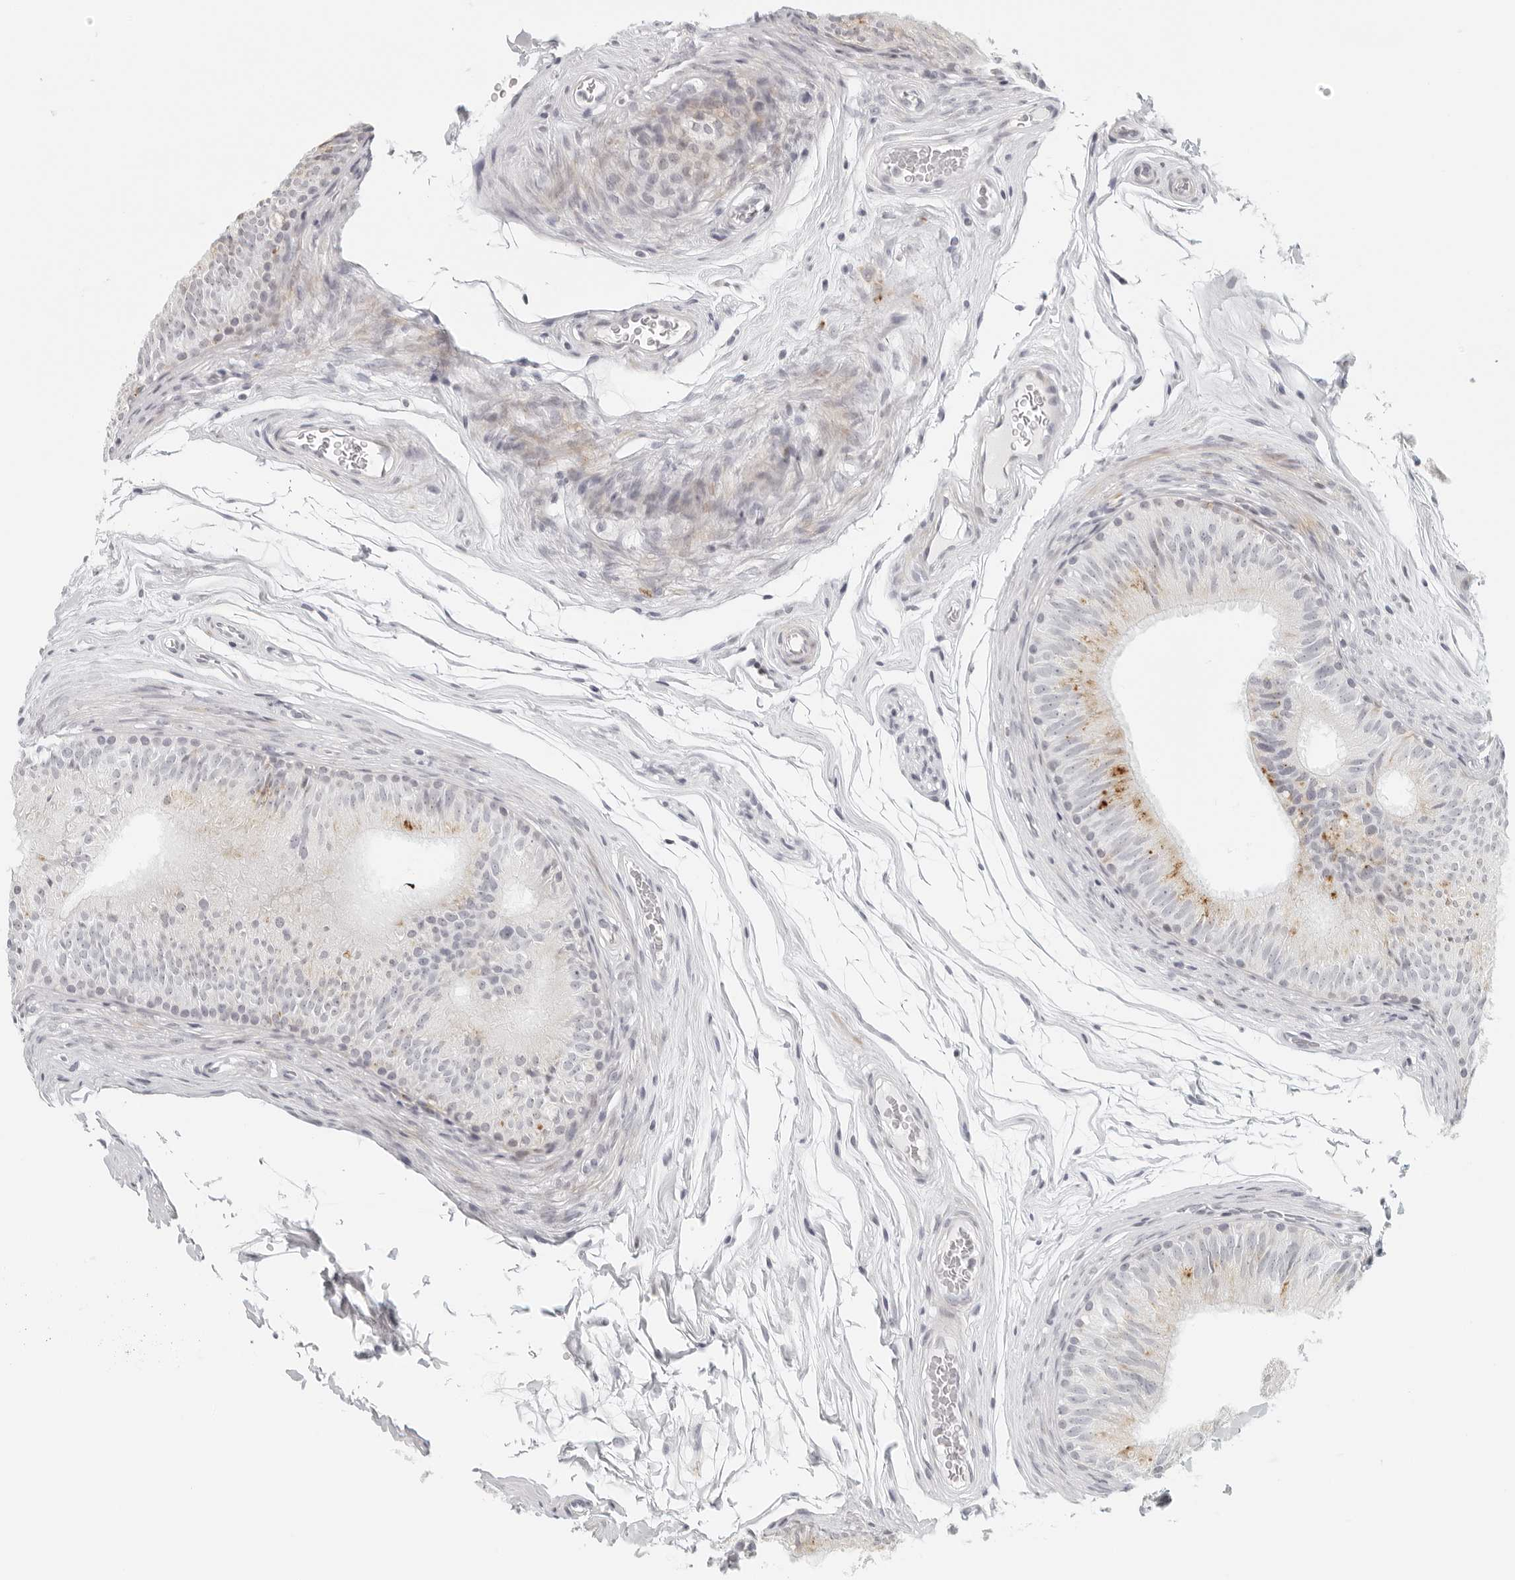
{"staining": {"intensity": "moderate", "quantity": "<25%", "location": "cytoplasmic/membranous"}, "tissue": "epididymis", "cell_type": "Glandular cells", "image_type": "normal", "snomed": [{"axis": "morphology", "description": "Normal tissue, NOS"}, {"axis": "topography", "description": "Epididymis"}], "caption": "Protein staining of normal epididymis shows moderate cytoplasmic/membranous staining in approximately <25% of glandular cells.", "gene": "RPS6KC1", "patient": {"sex": "male", "age": 36}}